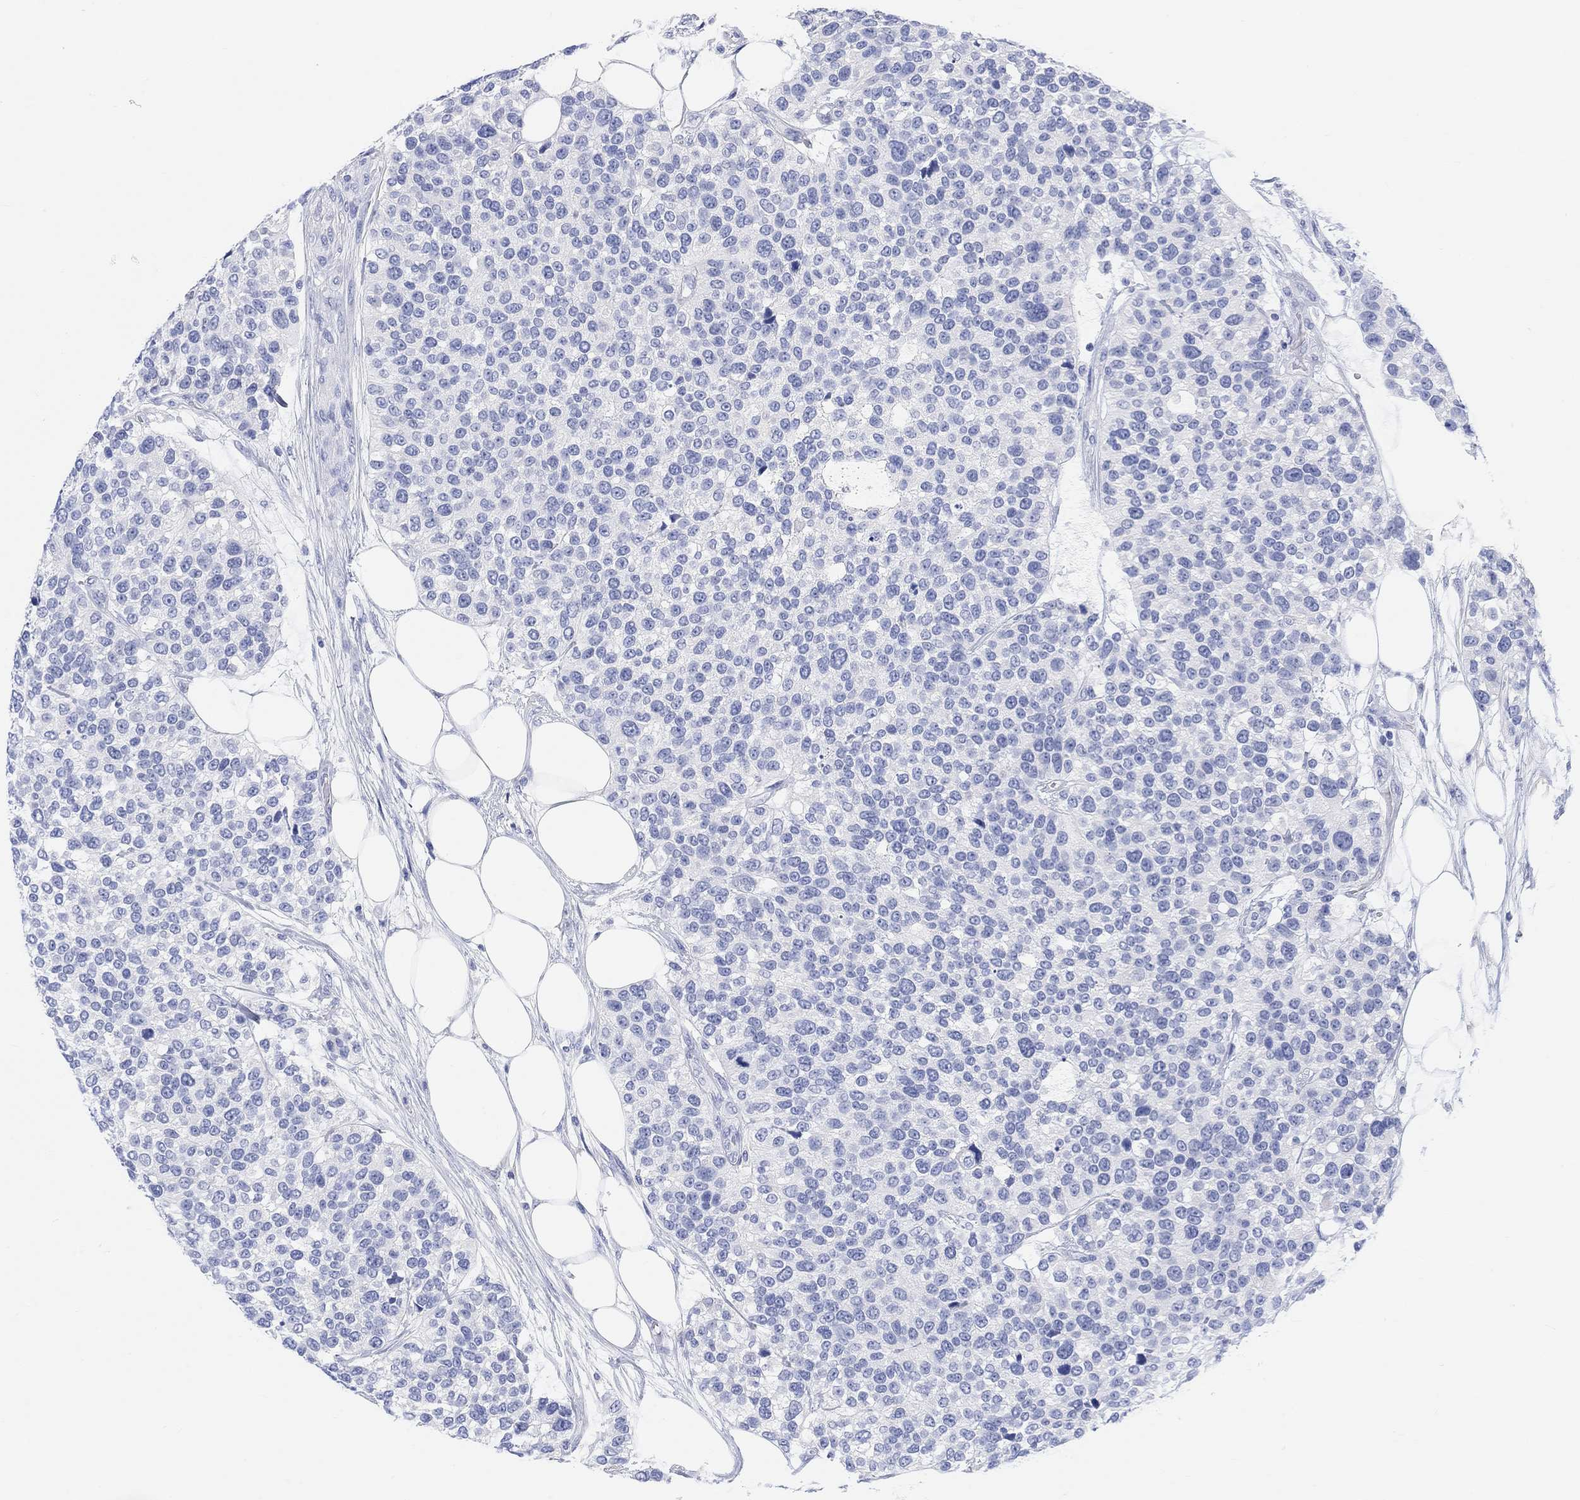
{"staining": {"intensity": "negative", "quantity": "none", "location": "none"}, "tissue": "urothelial cancer", "cell_type": "Tumor cells", "image_type": "cancer", "snomed": [{"axis": "morphology", "description": "Urothelial carcinoma, High grade"}, {"axis": "topography", "description": "Urinary bladder"}], "caption": "The immunohistochemistry (IHC) photomicrograph has no significant positivity in tumor cells of urothelial carcinoma (high-grade) tissue. (DAB (3,3'-diaminobenzidine) immunohistochemistry, high magnification).", "gene": "XIRP2", "patient": {"sex": "male", "age": 77}}